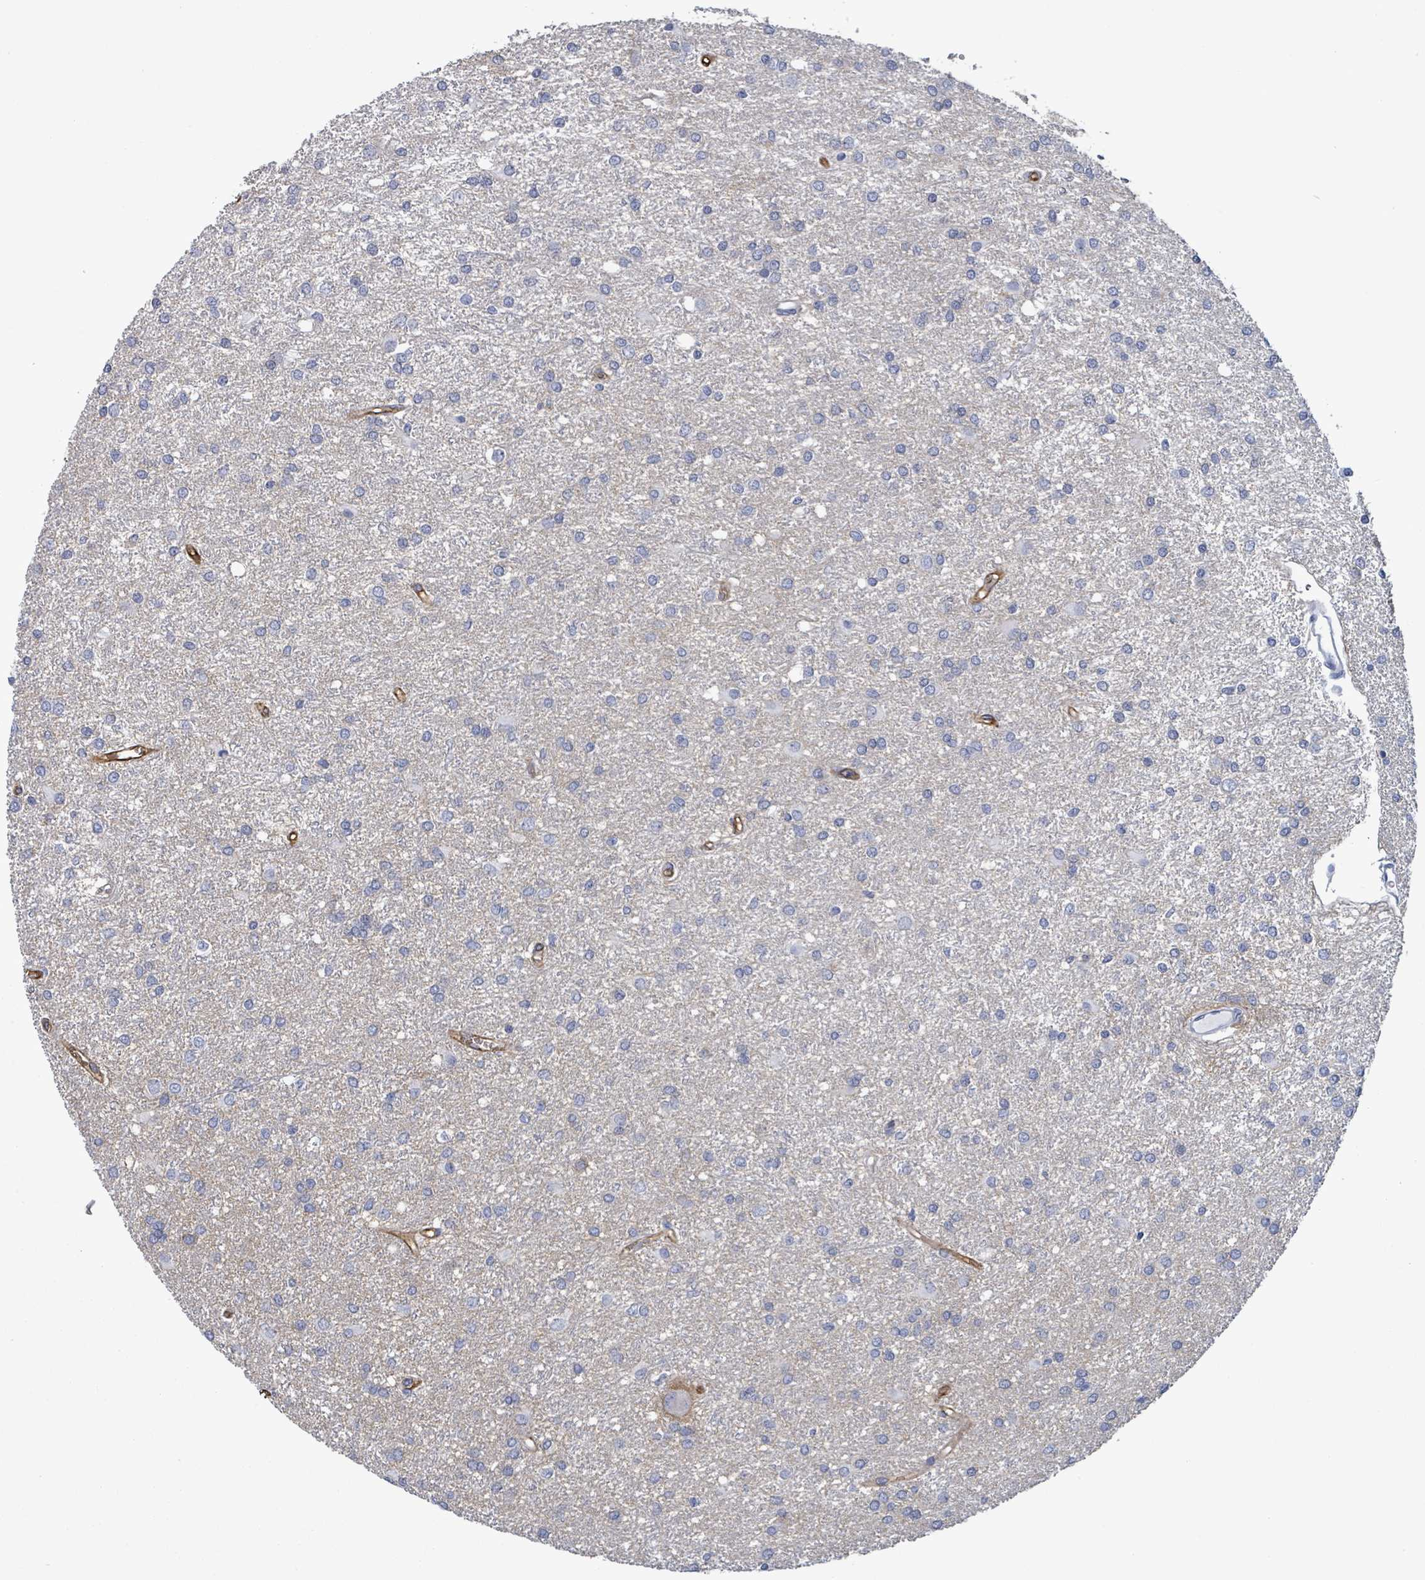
{"staining": {"intensity": "negative", "quantity": "none", "location": "none"}, "tissue": "glioma", "cell_type": "Tumor cells", "image_type": "cancer", "snomed": [{"axis": "morphology", "description": "Glioma, malignant, High grade"}, {"axis": "topography", "description": "Brain"}], "caption": "Human glioma stained for a protein using immunohistochemistry (IHC) shows no positivity in tumor cells.", "gene": "BSG", "patient": {"sex": "female", "age": 50}}